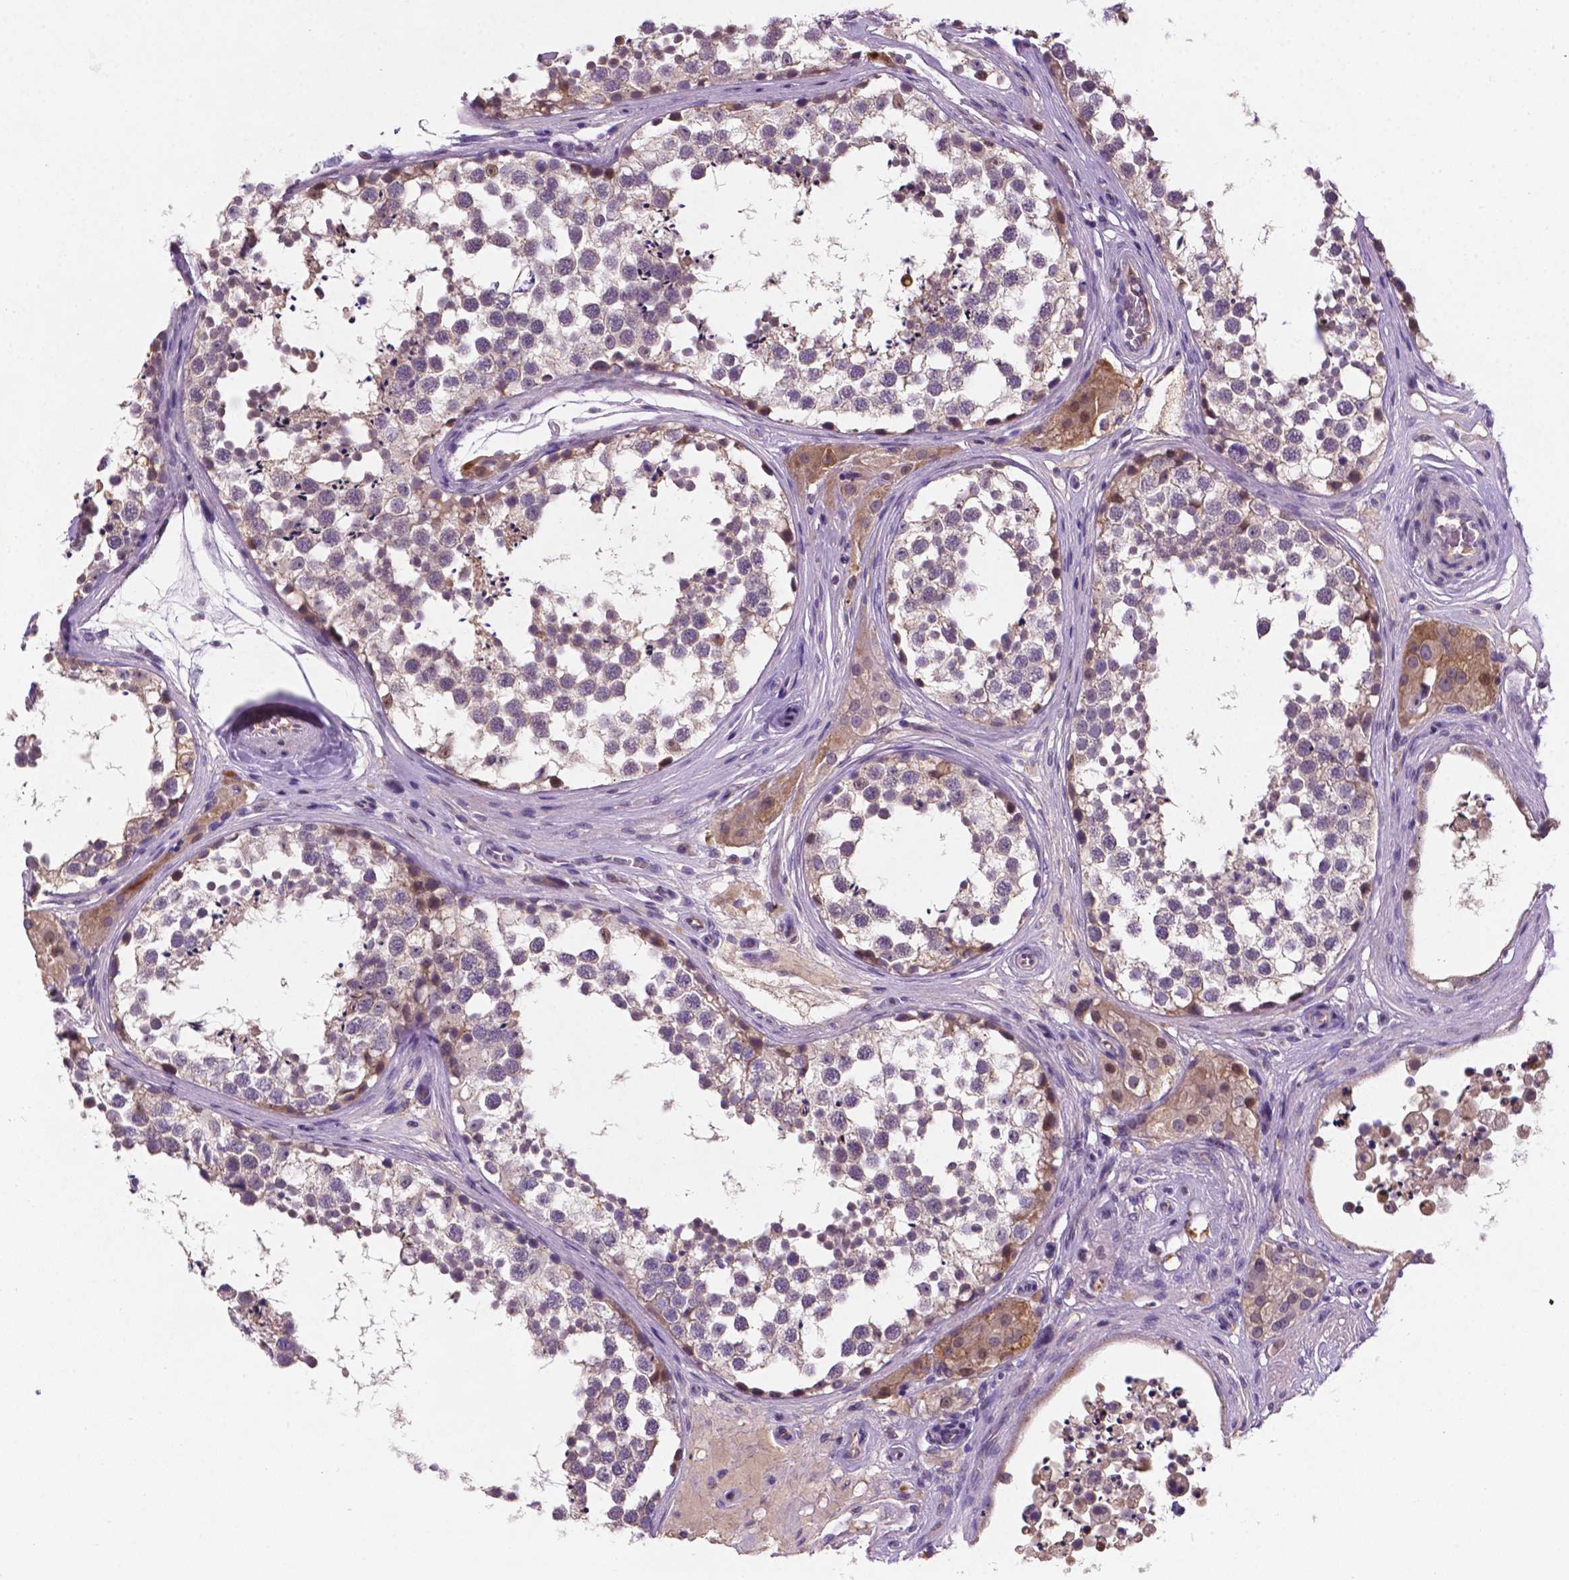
{"staining": {"intensity": "moderate", "quantity": "<25%", "location": "cytoplasmic/membranous,nuclear"}, "tissue": "testis", "cell_type": "Cells in seminiferous ducts", "image_type": "normal", "snomed": [{"axis": "morphology", "description": "Normal tissue, NOS"}, {"axis": "morphology", "description": "Seminoma, NOS"}, {"axis": "topography", "description": "Testis"}], "caption": "Testis stained for a protein displays moderate cytoplasmic/membranous,nuclear positivity in cells in seminiferous ducts.", "gene": "TM4SF20", "patient": {"sex": "male", "age": 65}}